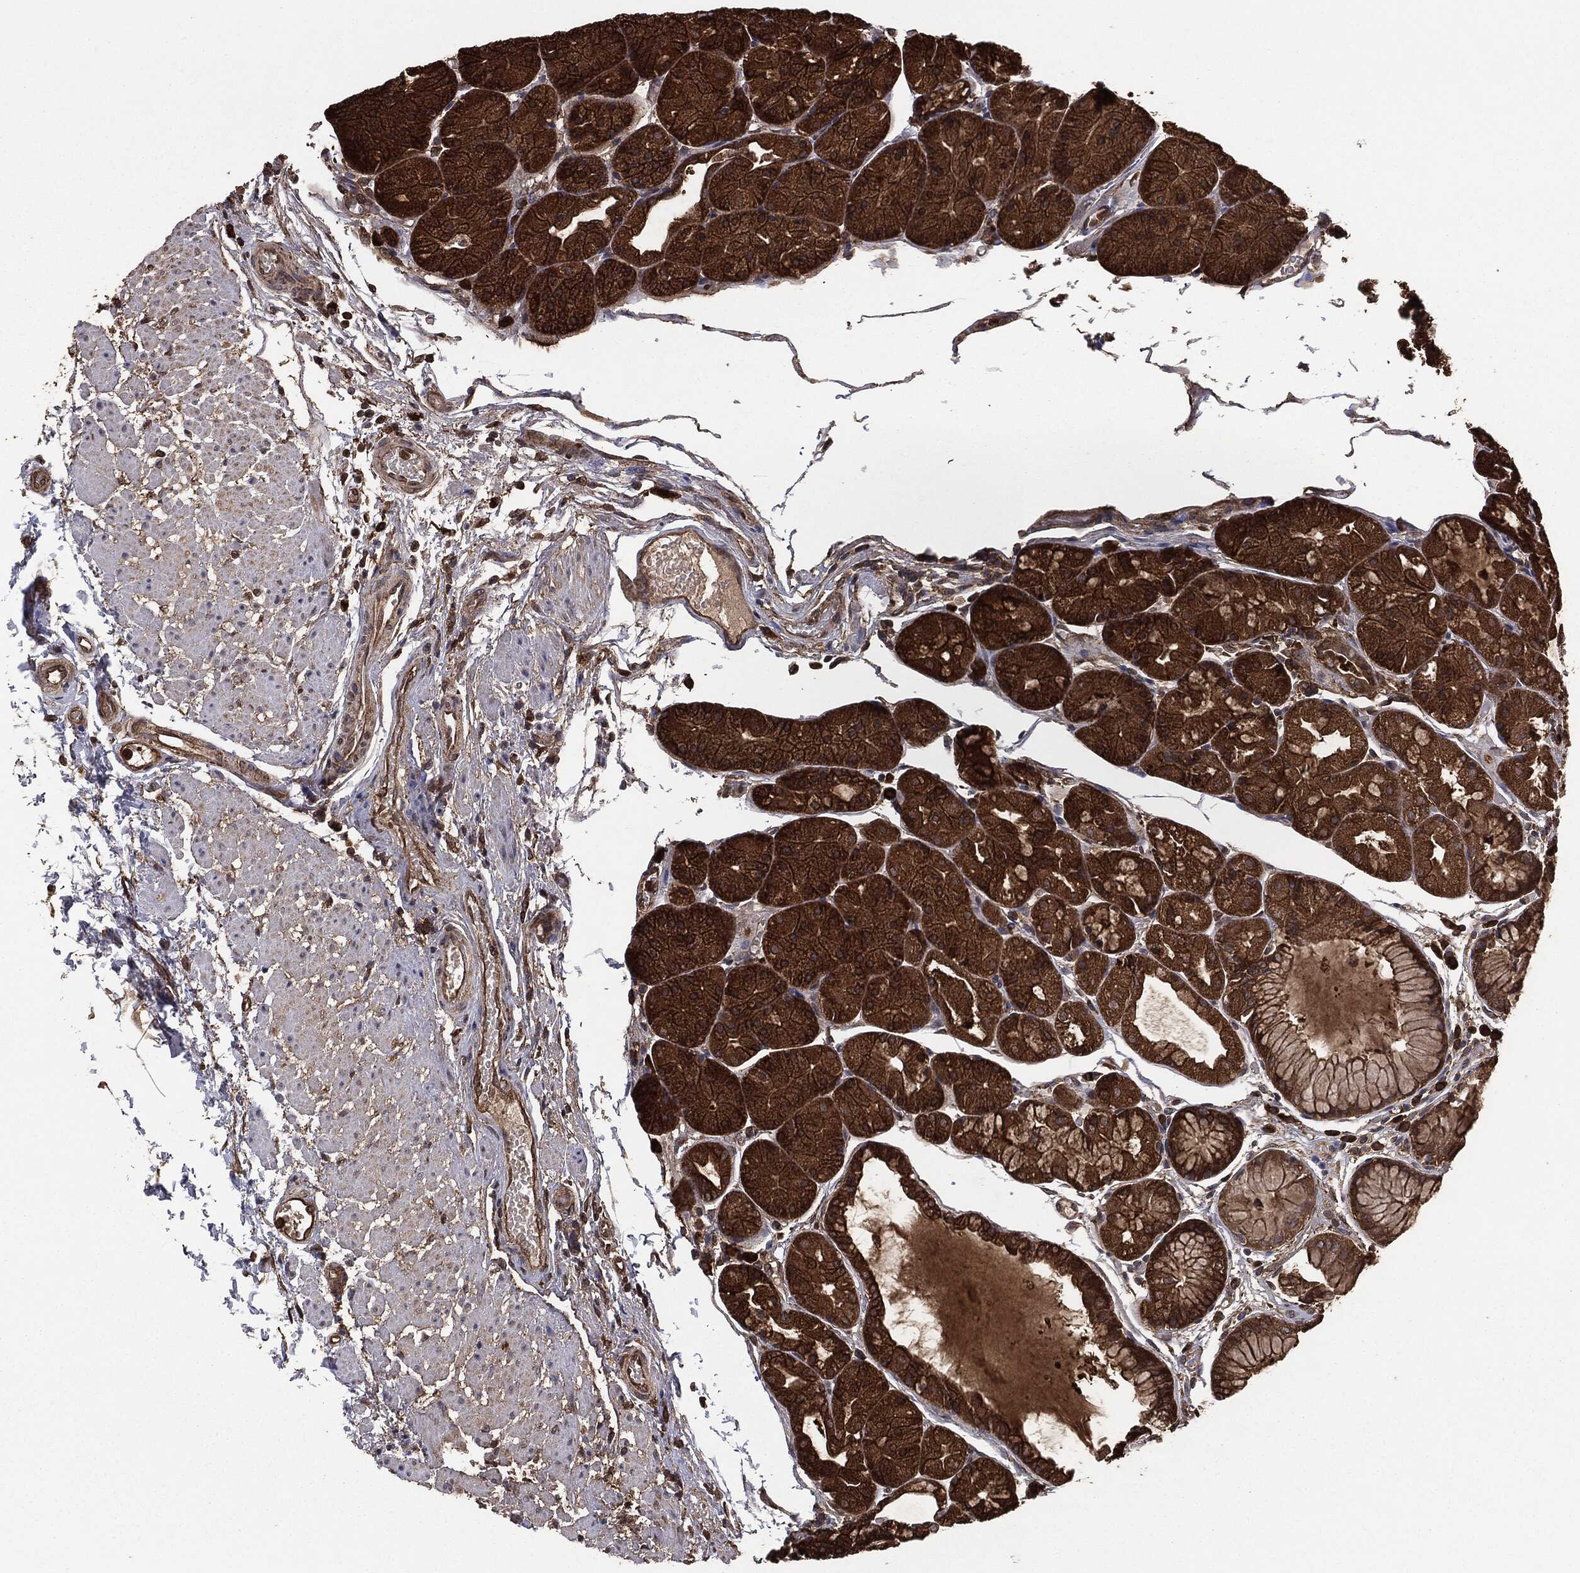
{"staining": {"intensity": "strong", "quantity": ">75%", "location": "cytoplasmic/membranous"}, "tissue": "stomach", "cell_type": "Glandular cells", "image_type": "normal", "snomed": [{"axis": "morphology", "description": "Normal tissue, NOS"}, {"axis": "topography", "description": "Stomach, upper"}], "caption": "Immunohistochemistry histopathology image of benign stomach: stomach stained using immunohistochemistry (IHC) demonstrates high levels of strong protein expression localized specifically in the cytoplasmic/membranous of glandular cells, appearing as a cytoplasmic/membranous brown color.", "gene": "NME1", "patient": {"sex": "male", "age": 72}}